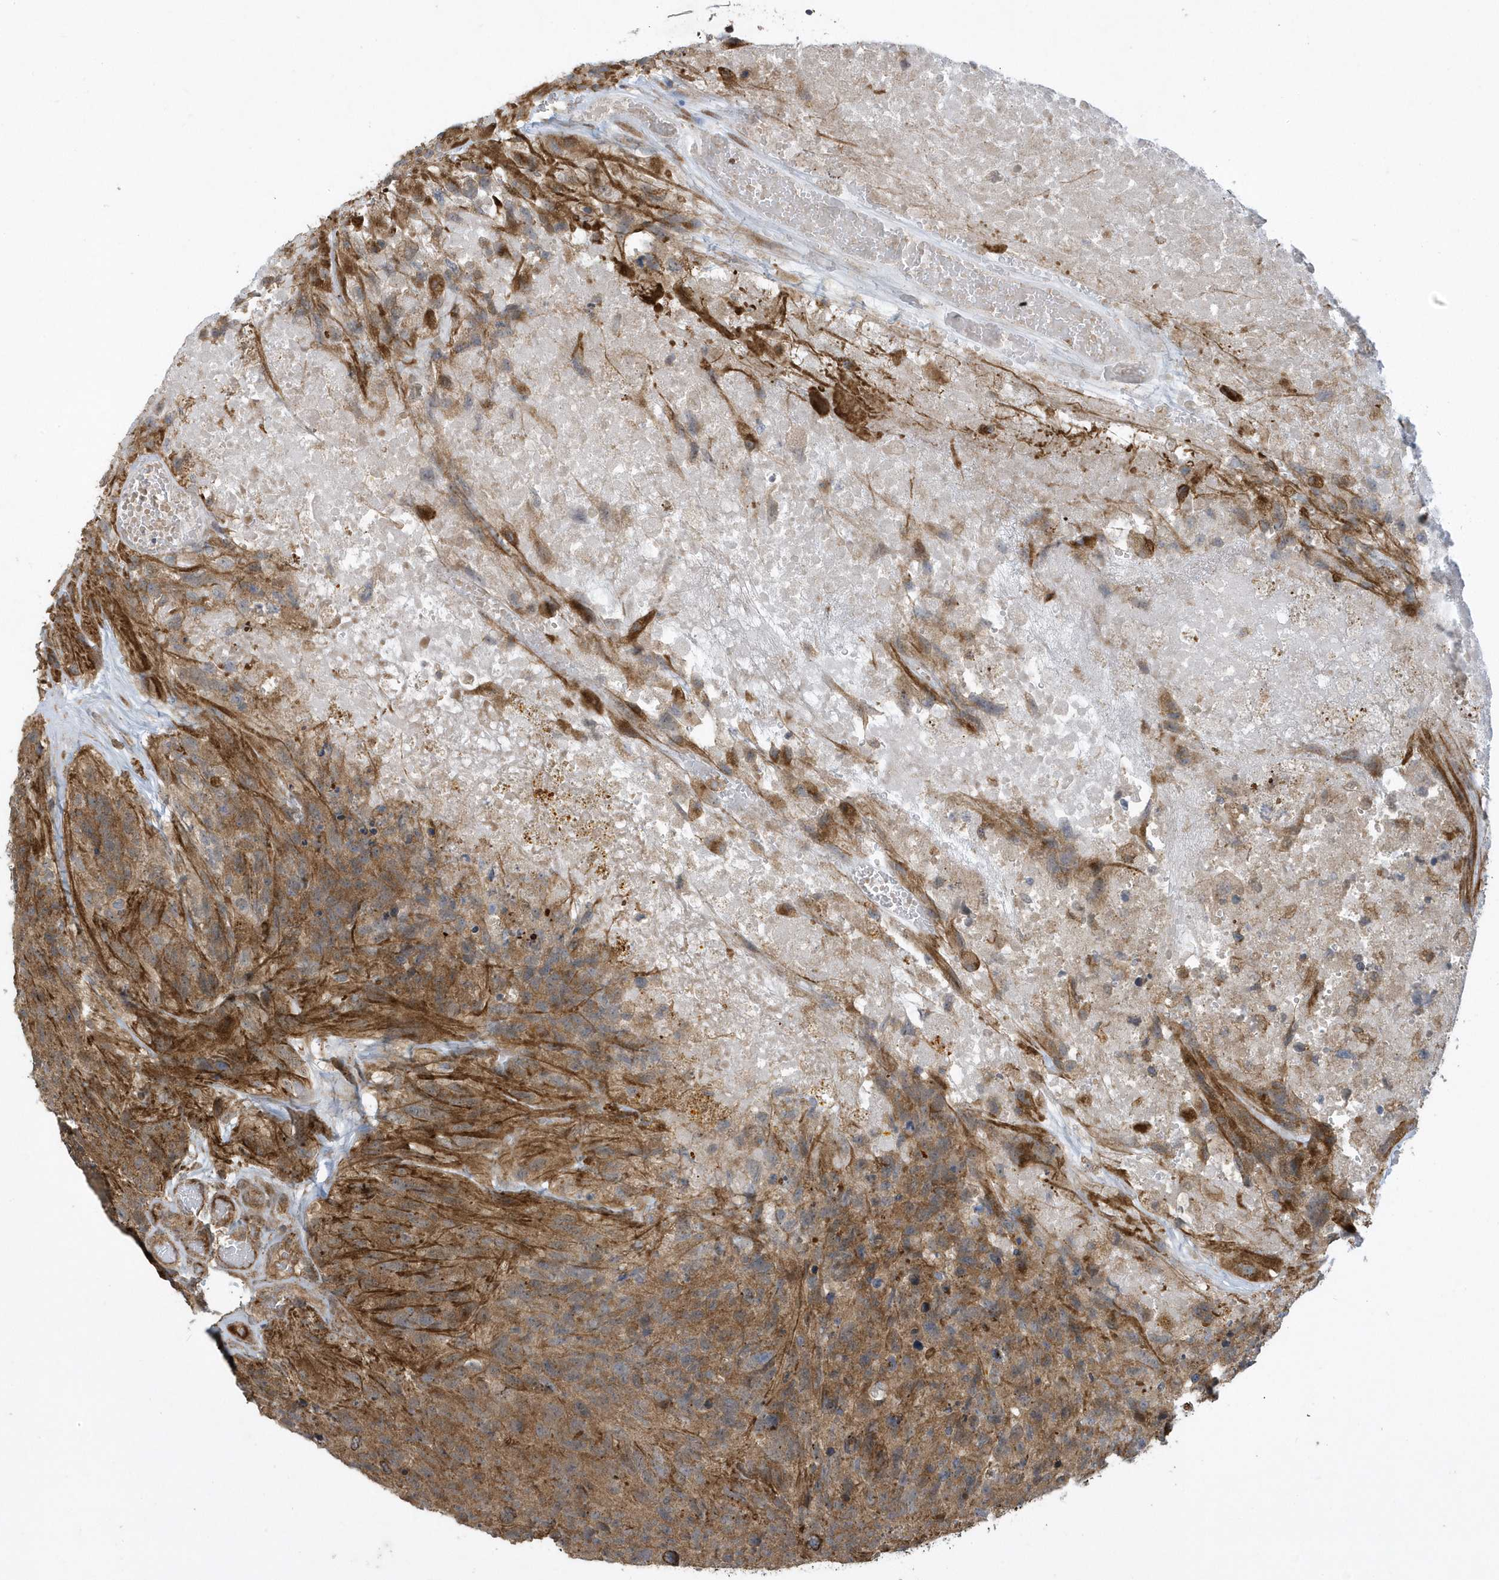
{"staining": {"intensity": "moderate", "quantity": ">75%", "location": "cytoplasmic/membranous"}, "tissue": "glioma", "cell_type": "Tumor cells", "image_type": "cancer", "snomed": [{"axis": "morphology", "description": "Glioma, malignant, High grade"}, {"axis": "topography", "description": "Brain"}], "caption": "Approximately >75% of tumor cells in high-grade glioma (malignant) demonstrate moderate cytoplasmic/membranous protein expression as visualized by brown immunohistochemical staining.", "gene": "STAMBP", "patient": {"sex": "male", "age": 69}}